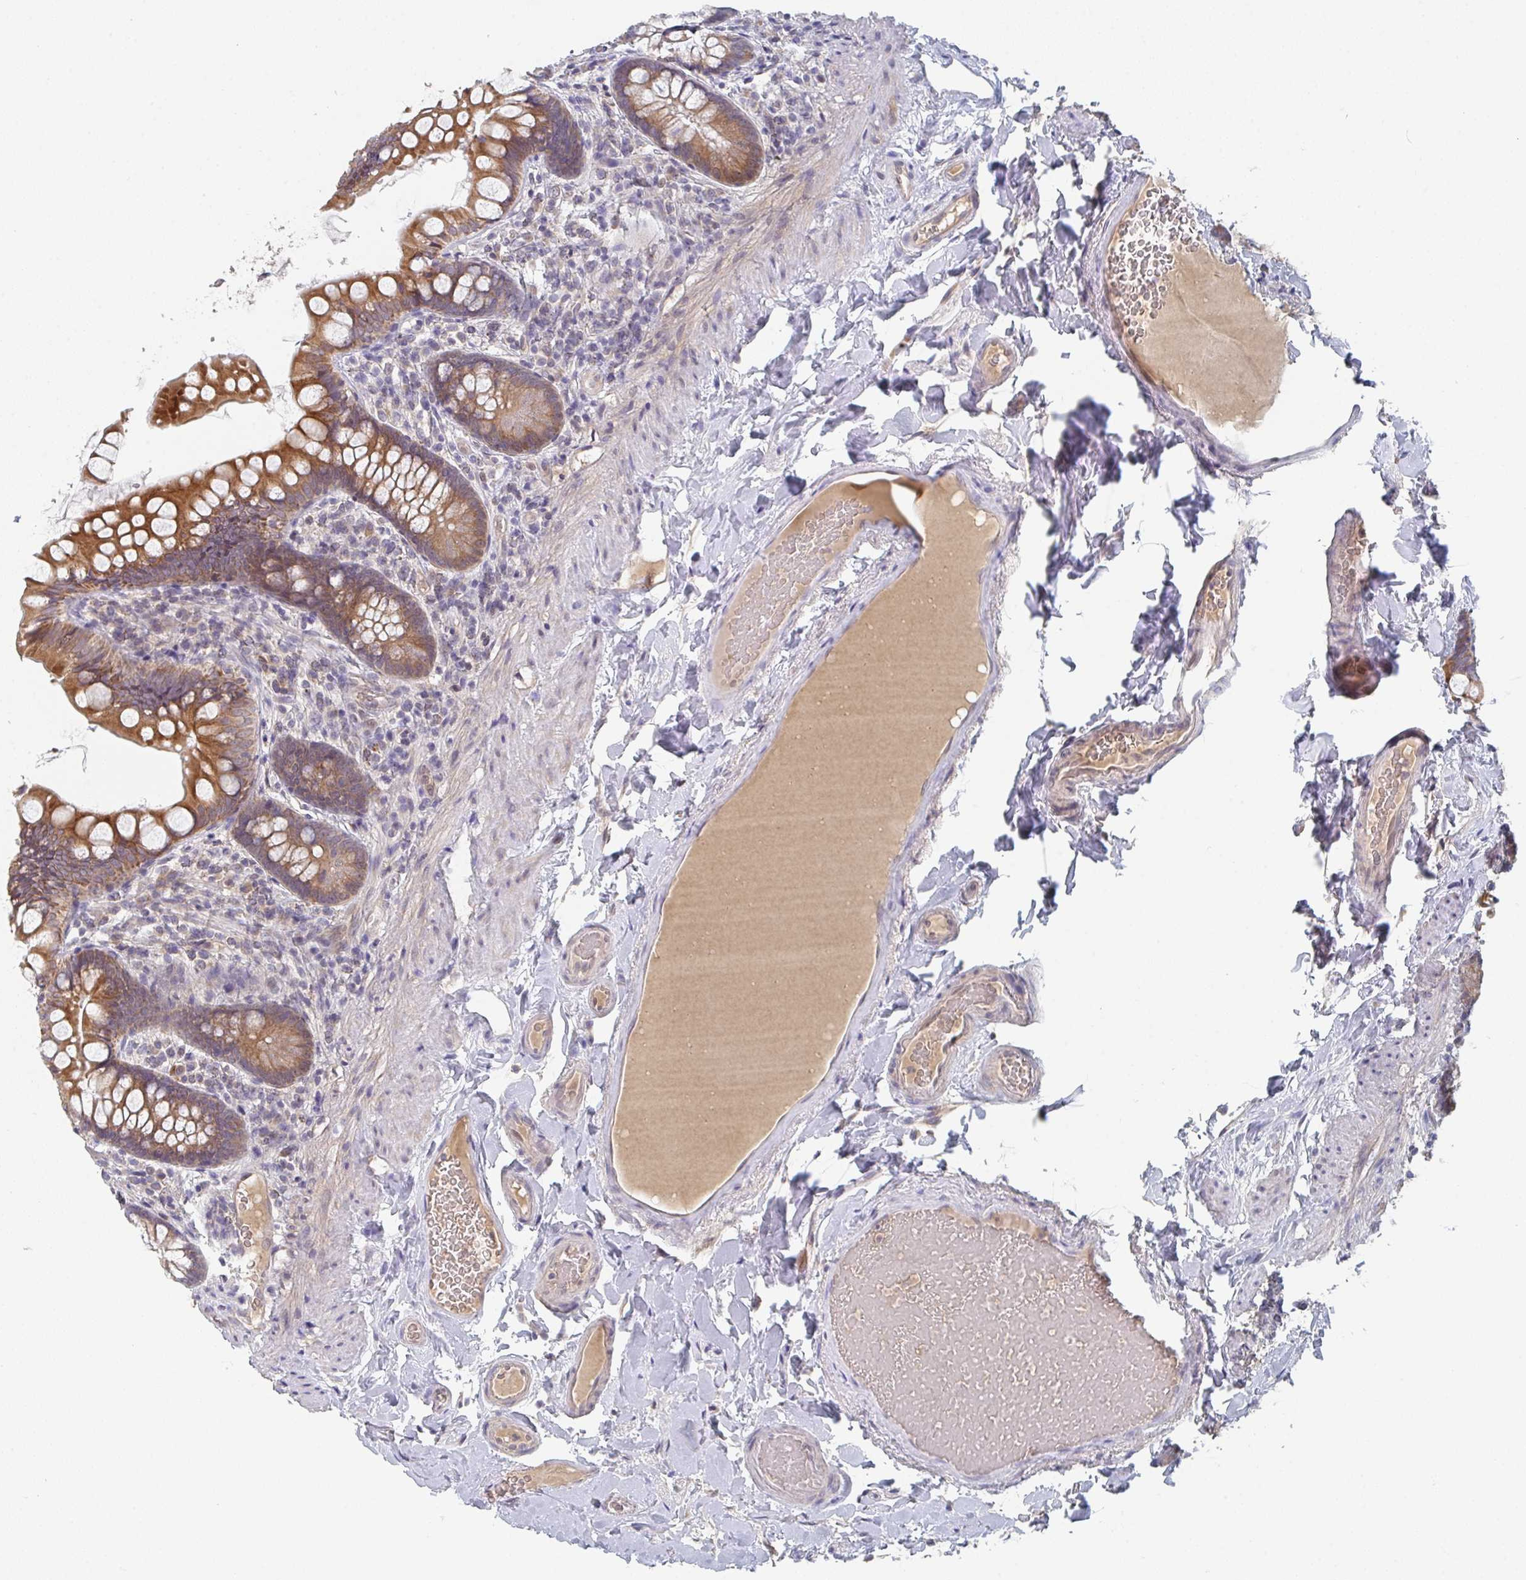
{"staining": {"intensity": "moderate", "quantity": ">75%", "location": "cytoplasmic/membranous"}, "tissue": "small intestine", "cell_type": "Glandular cells", "image_type": "normal", "snomed": [{"axis": "morphology", "description": "Normal tissue, NOS"}, {"axis": "topography", "description": "Small intestine"}], "caption": "This is an image of immunohistochemistry staining of unremarkable small intestine, which shows moderate positivity in the cytoplasmic/membranous of glandular cells.", "gene": "ELOVL1", "patient": {"sex": "male", "age": 70}}